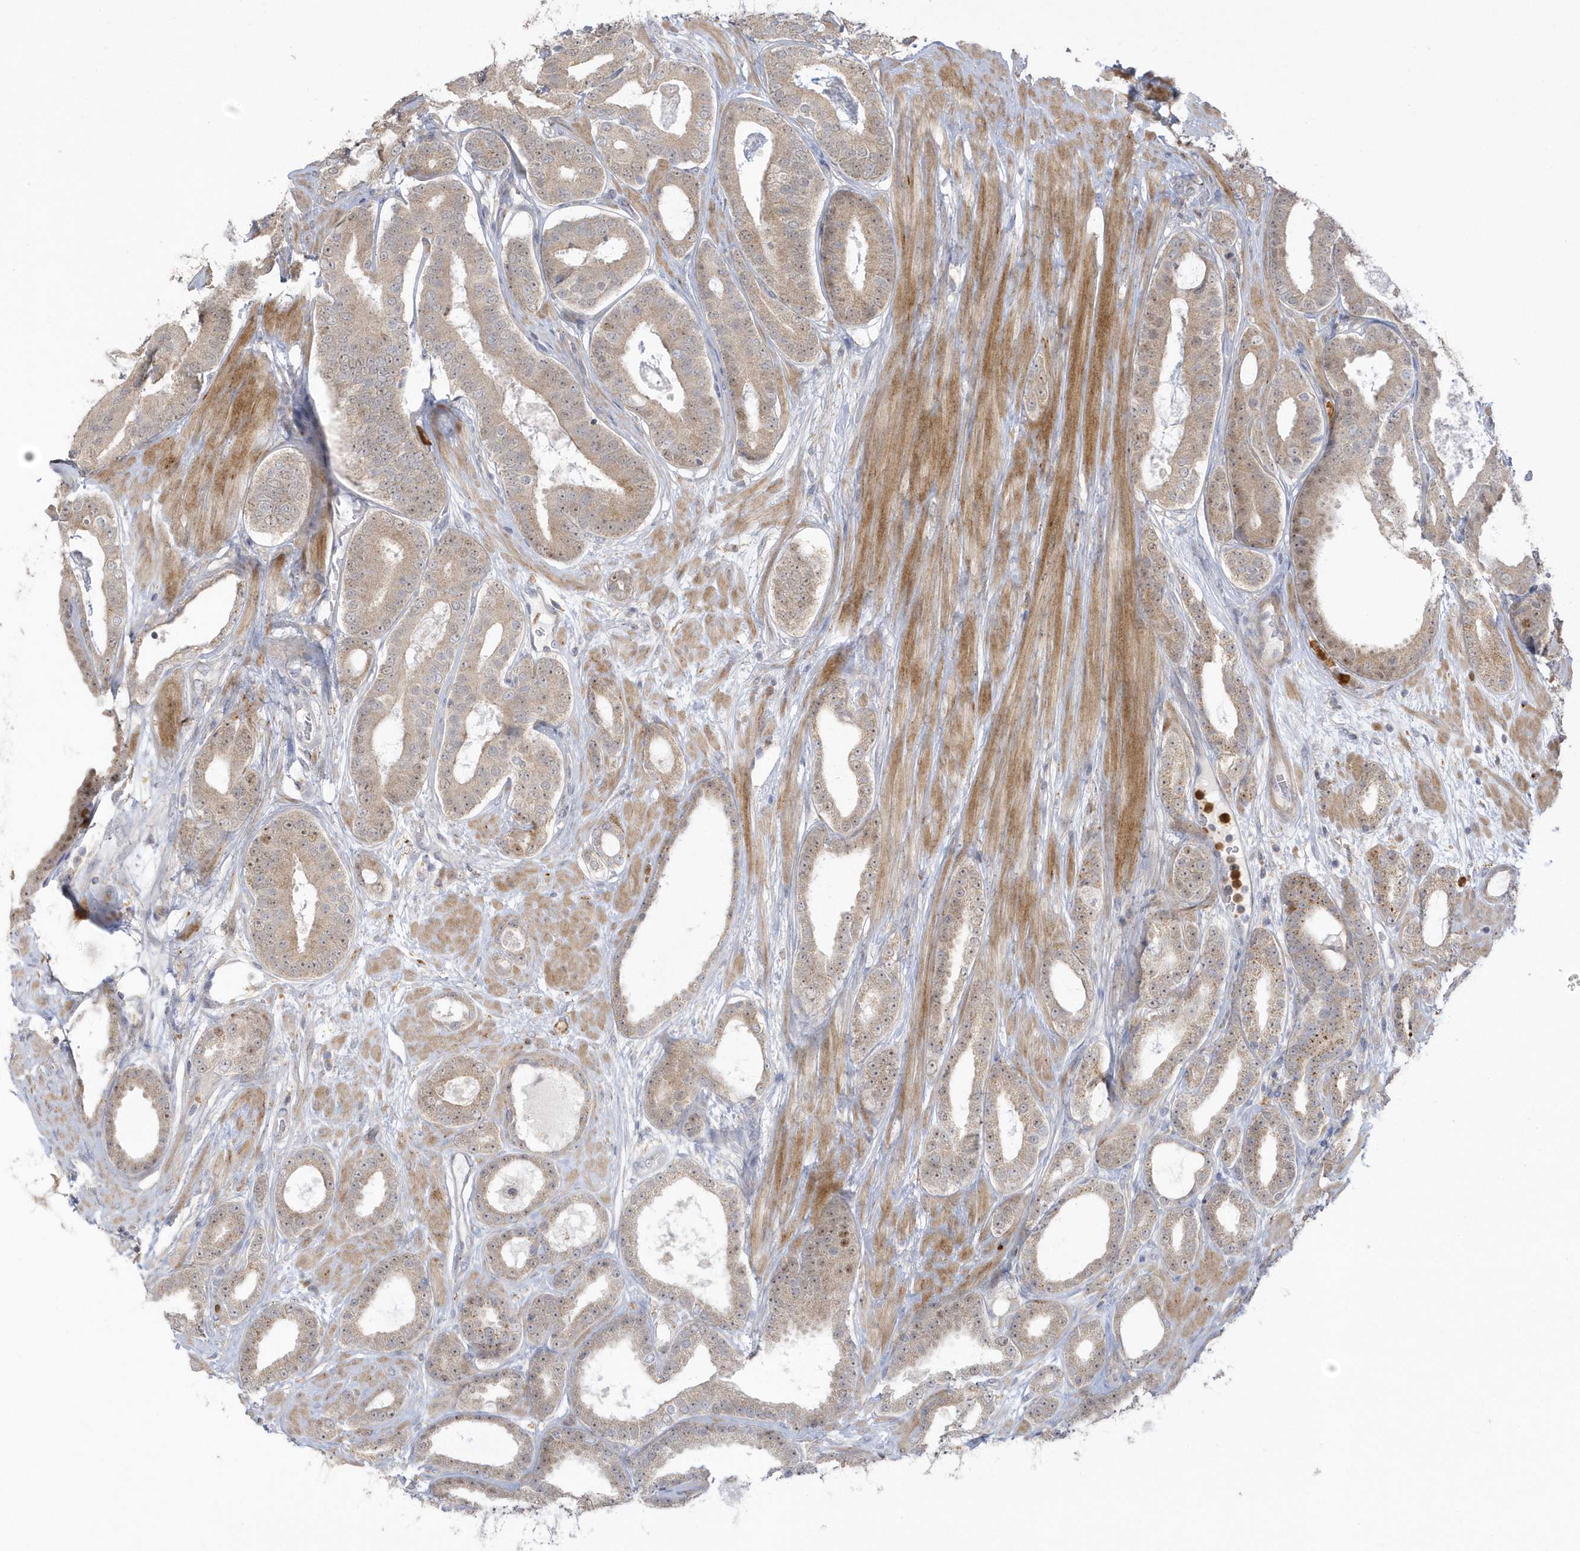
{"staining": {"intensity": "weak", "quantity": ">75%", "location": "cytoplasmic/membranous,nuclear"}, "tissue": "prostate cancer", "cell_type": "Tumor cells", "image_type": "cancer", "snomed": [{"axis": "morphology", "description": "Adenocarcinoma, High grade"}, {"axis": "topography", "description": "Prostate"}], "caption": "Prostate cancer was stained to show a protein in brown. There is low levels of weak cytoplasmic/membranous and nuclear staining in about >75% of tumor cells.", "gene": "NAF1", "patient": {"sex": "male", "age": 60}}